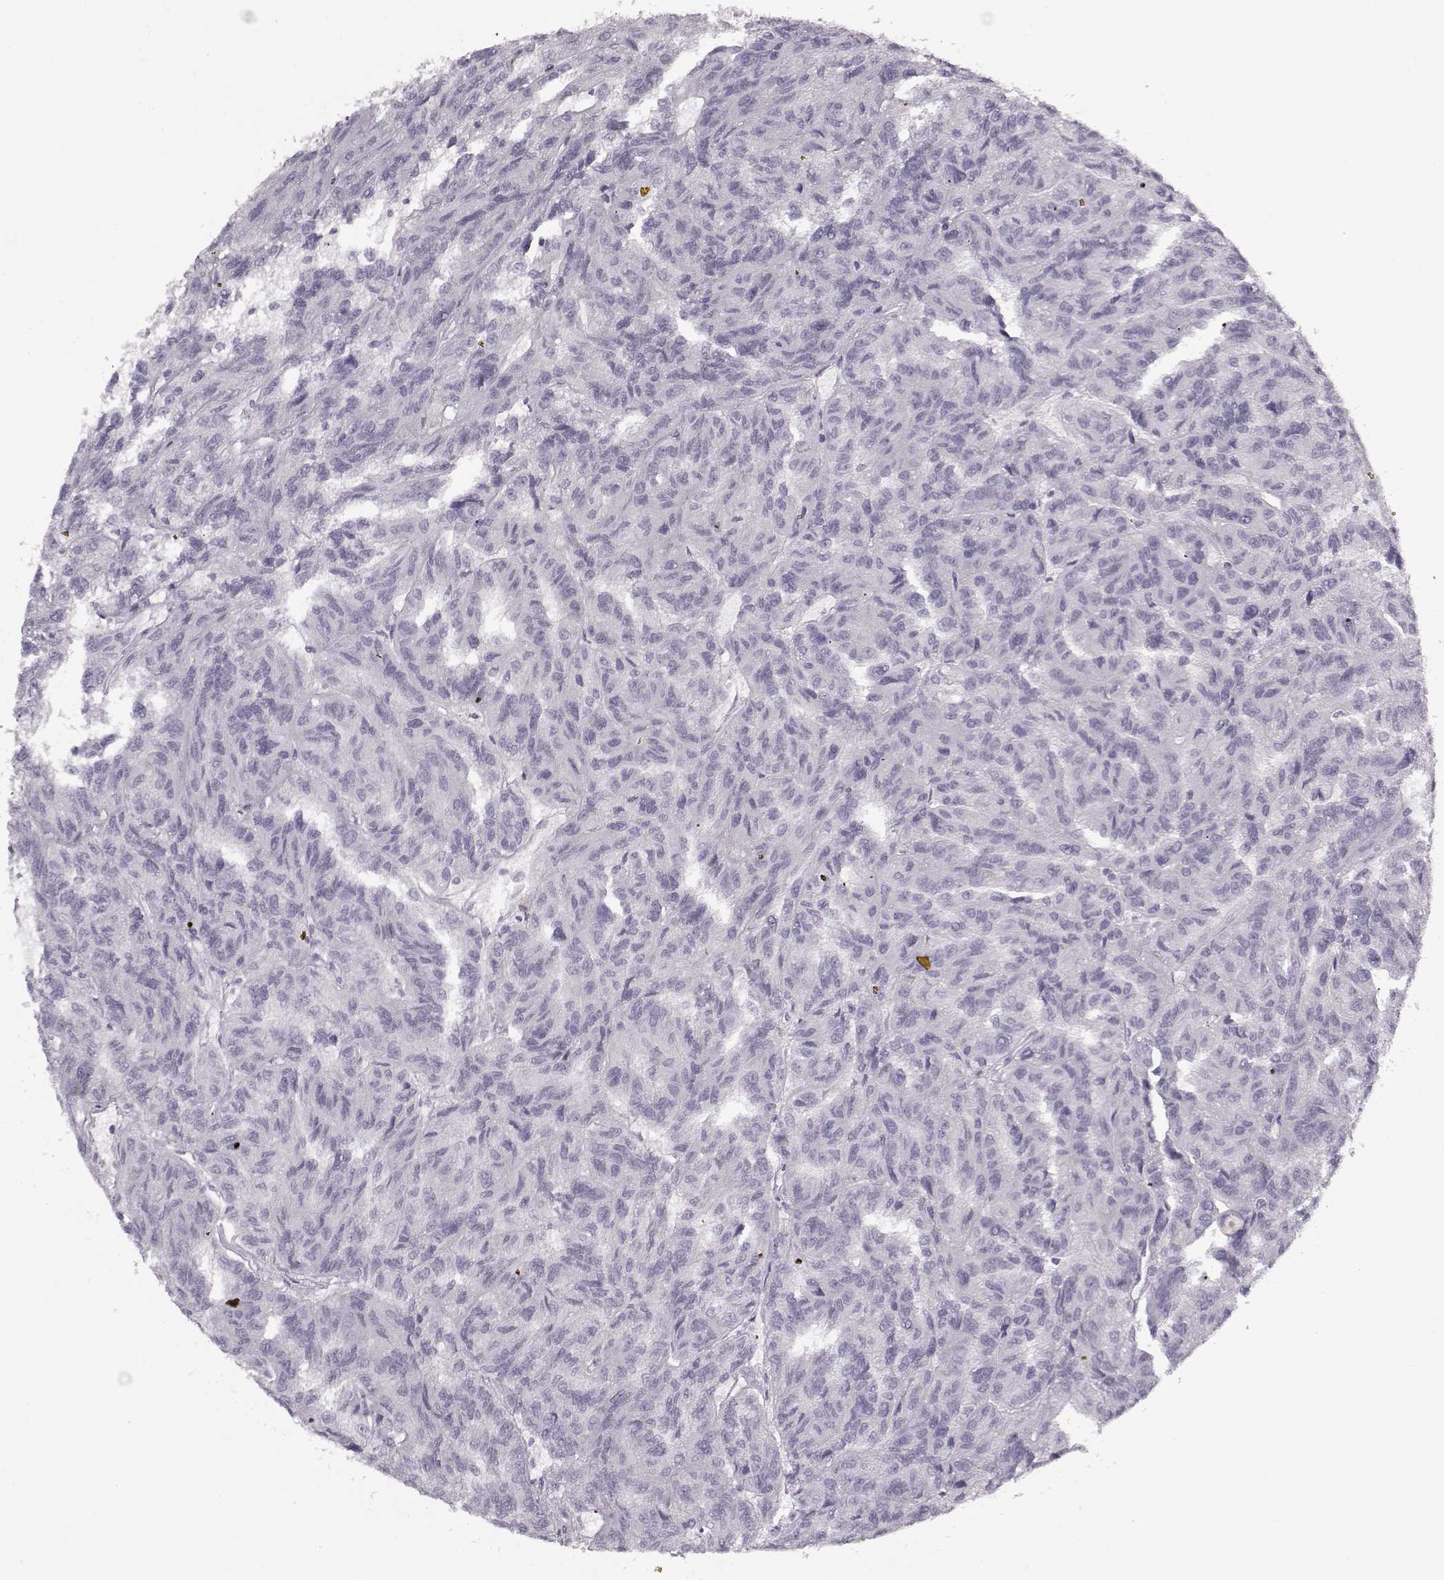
{"staining": {"intensity": "negative", "quantity": "none", "location": "none"}, "tissue": "renal cancer", "cell_type": "Tumor cells", "image_type": "cancer", "snomed": [{"axis": "morphology", "description": "Adenocarcinoma, NOS"}, {"axis": "topography", "description": "Kidney"}], "caption": "Renal cancer was stained to show a protein in brown. There is no significant expression in tumor cells.", "gene": "PNMT", "patient": {"sex": "male", "age": 79}}